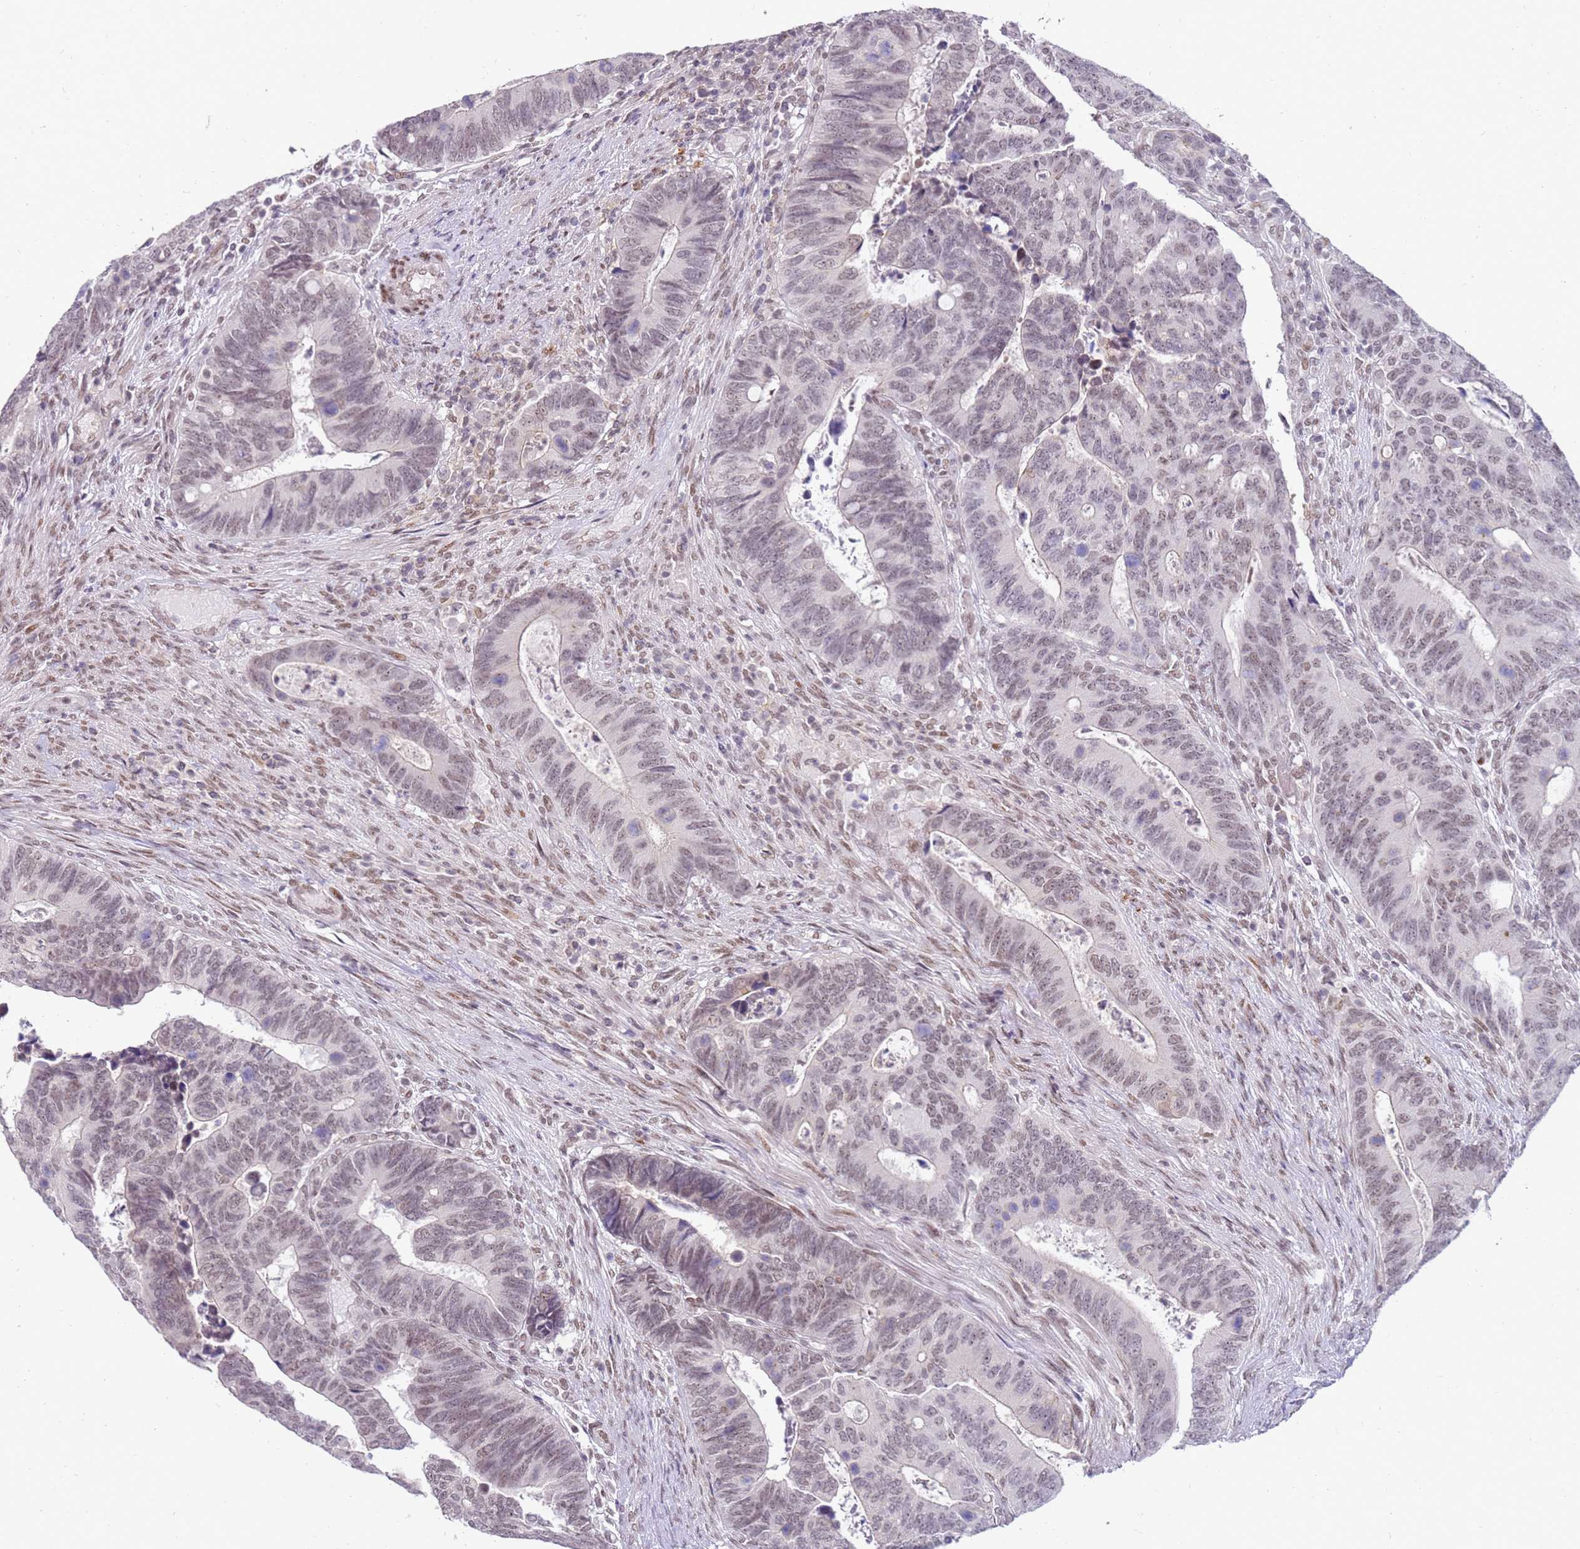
{"staining": {"intensity": "weak", "quantity": "<25%", "location": "nuclear"}, "tissue": "colorectal cancer", "cell_type": "Tumor cells", "image_type": "cancer", "snomed": [{"axis": "morphology", "description": "Adenocarcinoma, NOS"}, {"axis": "topography", "description": "Colon"}], "caption": "Colorectal cancer stained for a protein using immunohistochemistry displays no expression tumor cells.", "gene": "PHC2", "patient": {"sex": "male", "age": 87}}